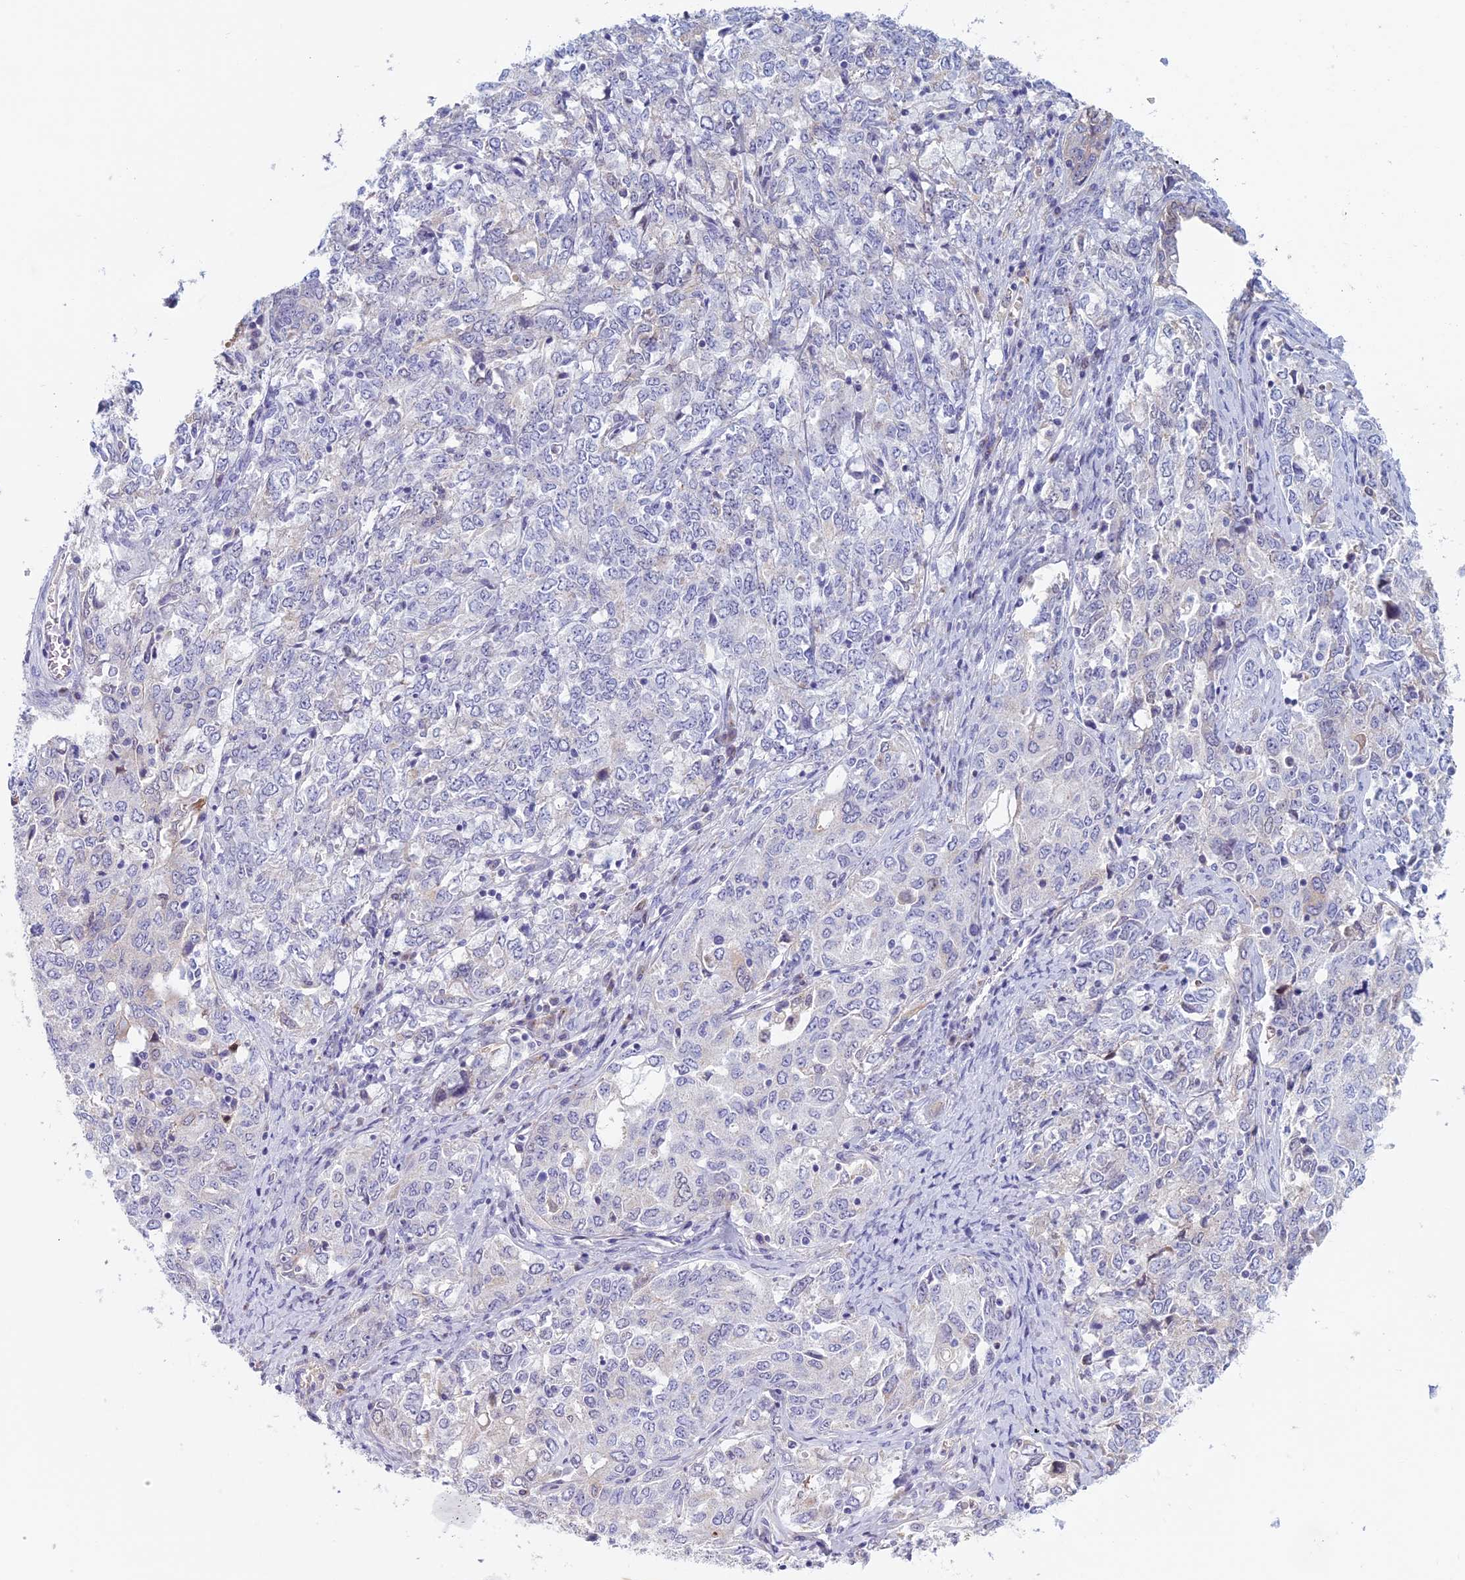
{"staining": {"intensity": "negative", "quantity": "none", "location": "none"}, "tissue": "ovarian cancer", "cell_type": "Tumor cells", "image_type": "cancer", "snomed": [{"axis": "morphology", "description": "Carcinoma, endometroid"}, {"axis": "topography", "description": "Ovary"}], "caption": "High magnification brightfield microscopy of ovarian endometroid carcinoma stained with DAB (brown) and counterstained with hematoxylin (blue): tumor cells show no significant staining.", "gene": "ANGPTL2", "patient": {"sex": "female", "age": 62}}